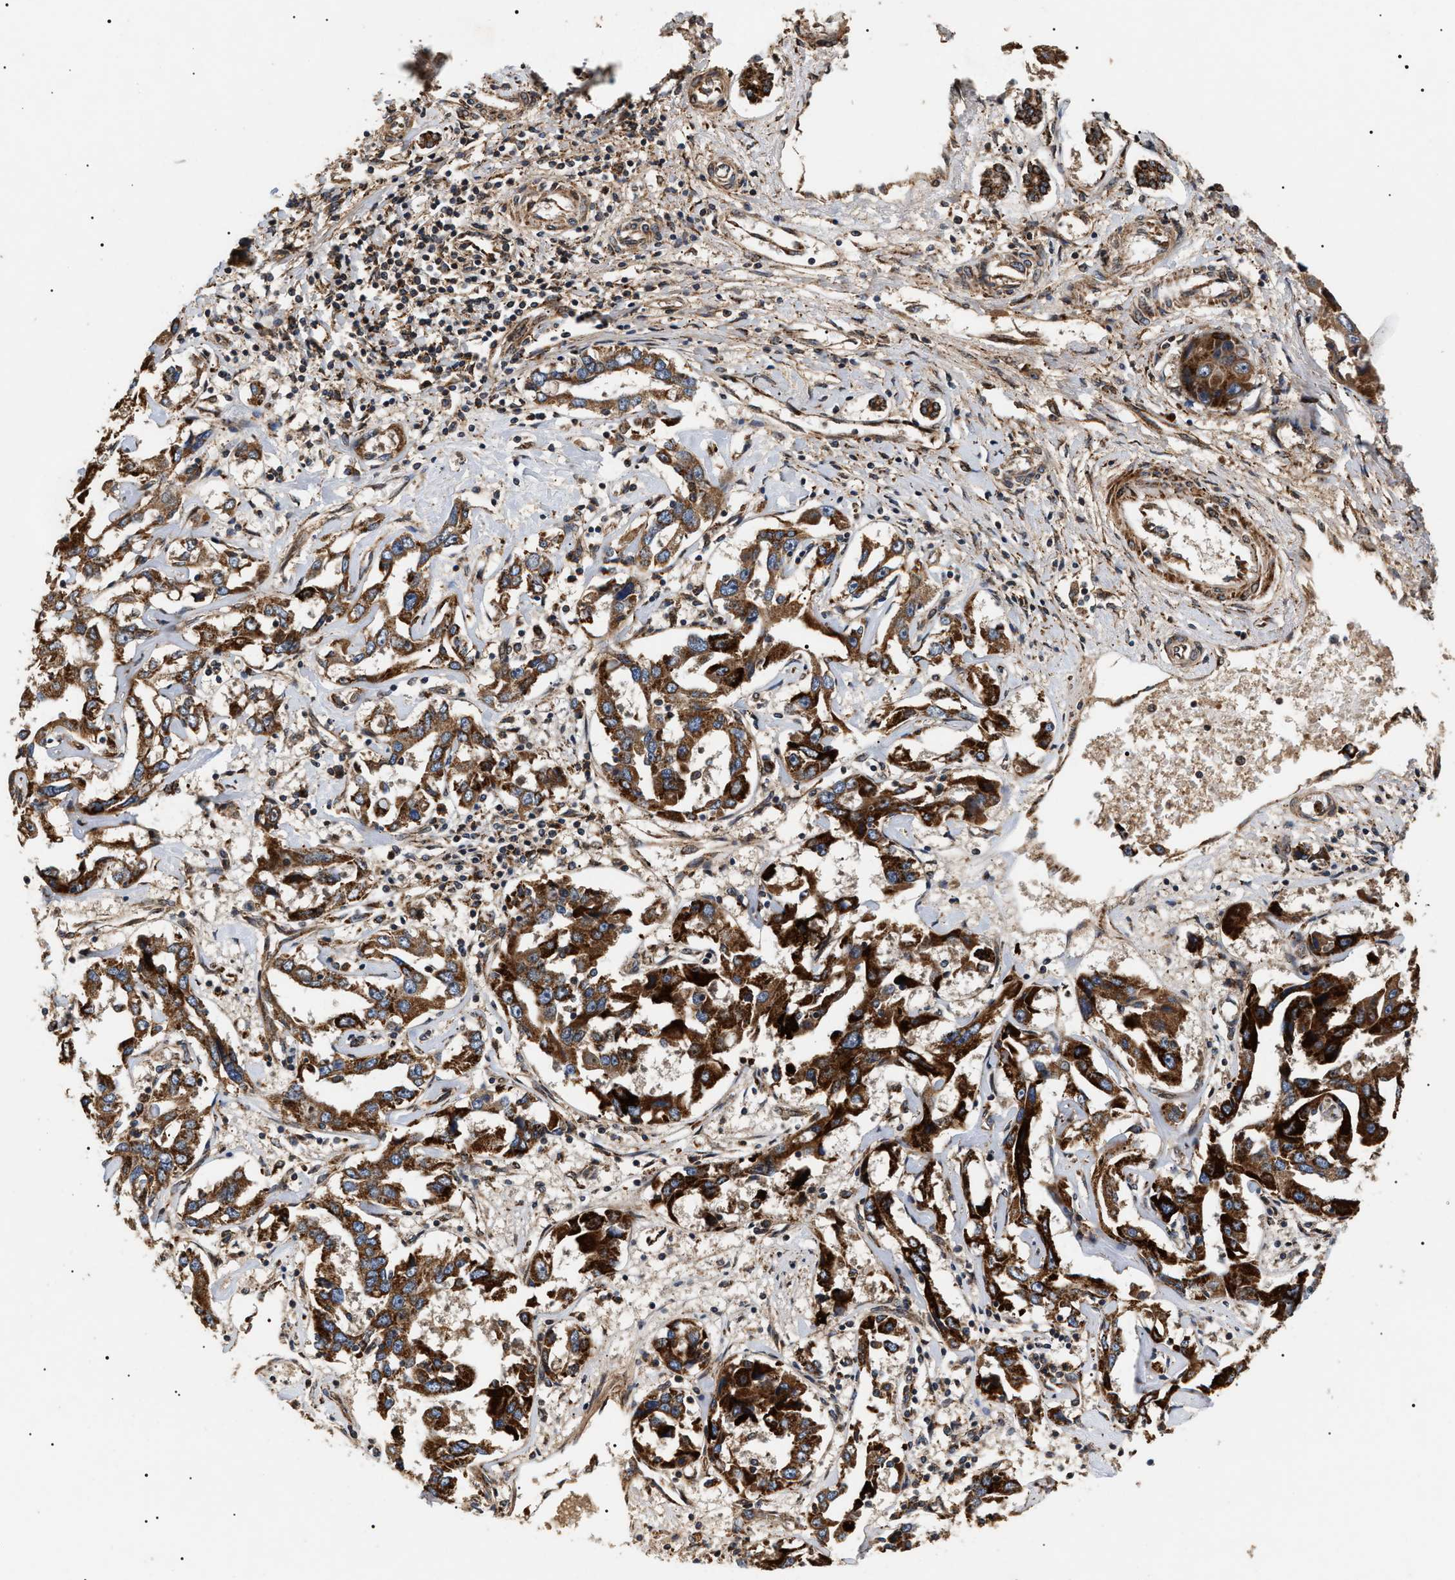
{"staining": {"intensity": "strong", "quantity": ">75%", "location": "cytoplasmic/membranous"}, "tissue": "liver cancer", "cell_type": "Tumor cells", "image_type": "cancer", "snomed": [{"axis": "morphology", "description": "Cholangiocarcinoma"}, {"axis": "topography", "description": "Liver"}], "caption": "About >75% of tumor cells in liver cancer show strong cytoplasmic/membranous protein staining as visualized by brown immunohistochemical staining.", "gene": "ZBTB26", "patient": {"sex": "male", "age": 59}}